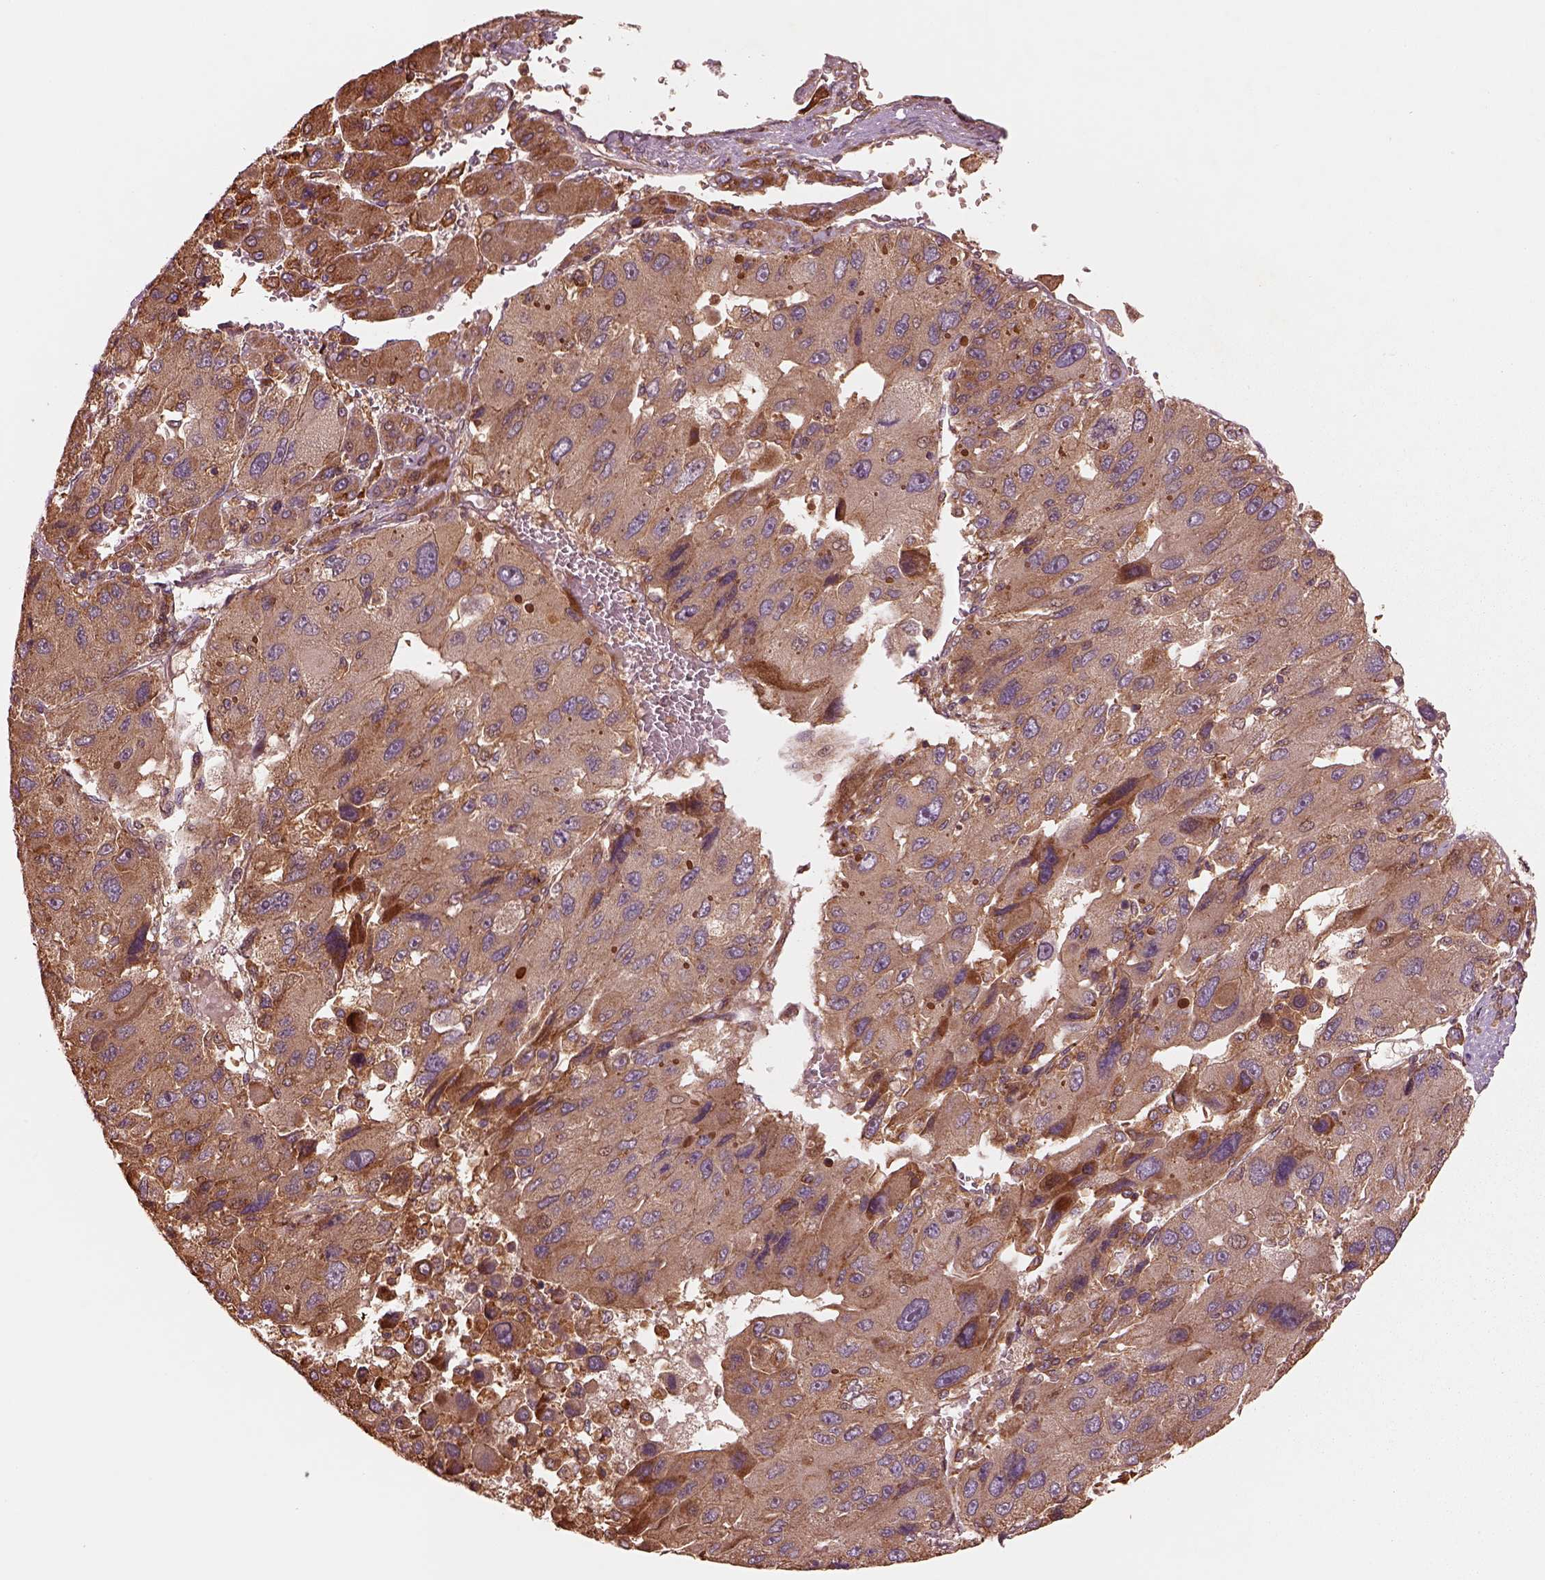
{"staining": {"intensity": "strong", "quantity": "<25%", "location": "cytoplasmic/membranous"}, "tissue": "liver cancer", "cell_type": "Tumor cells", "image_type": "cancer", "snomed": [{"axis": "morphology", "description": "Carcinoma, Hepatocellular, NOS"}, {"axis": "topography", "description": "Liver"}], "caption": "The image reveals a brown stain indicating the presence of a protein in the cytoplasmic/membranous of tumor cells in liver cancer (hepatocellular carcinoma).", "gene": "ASCC2", "patient": {"sex": "female", "age": 41}}